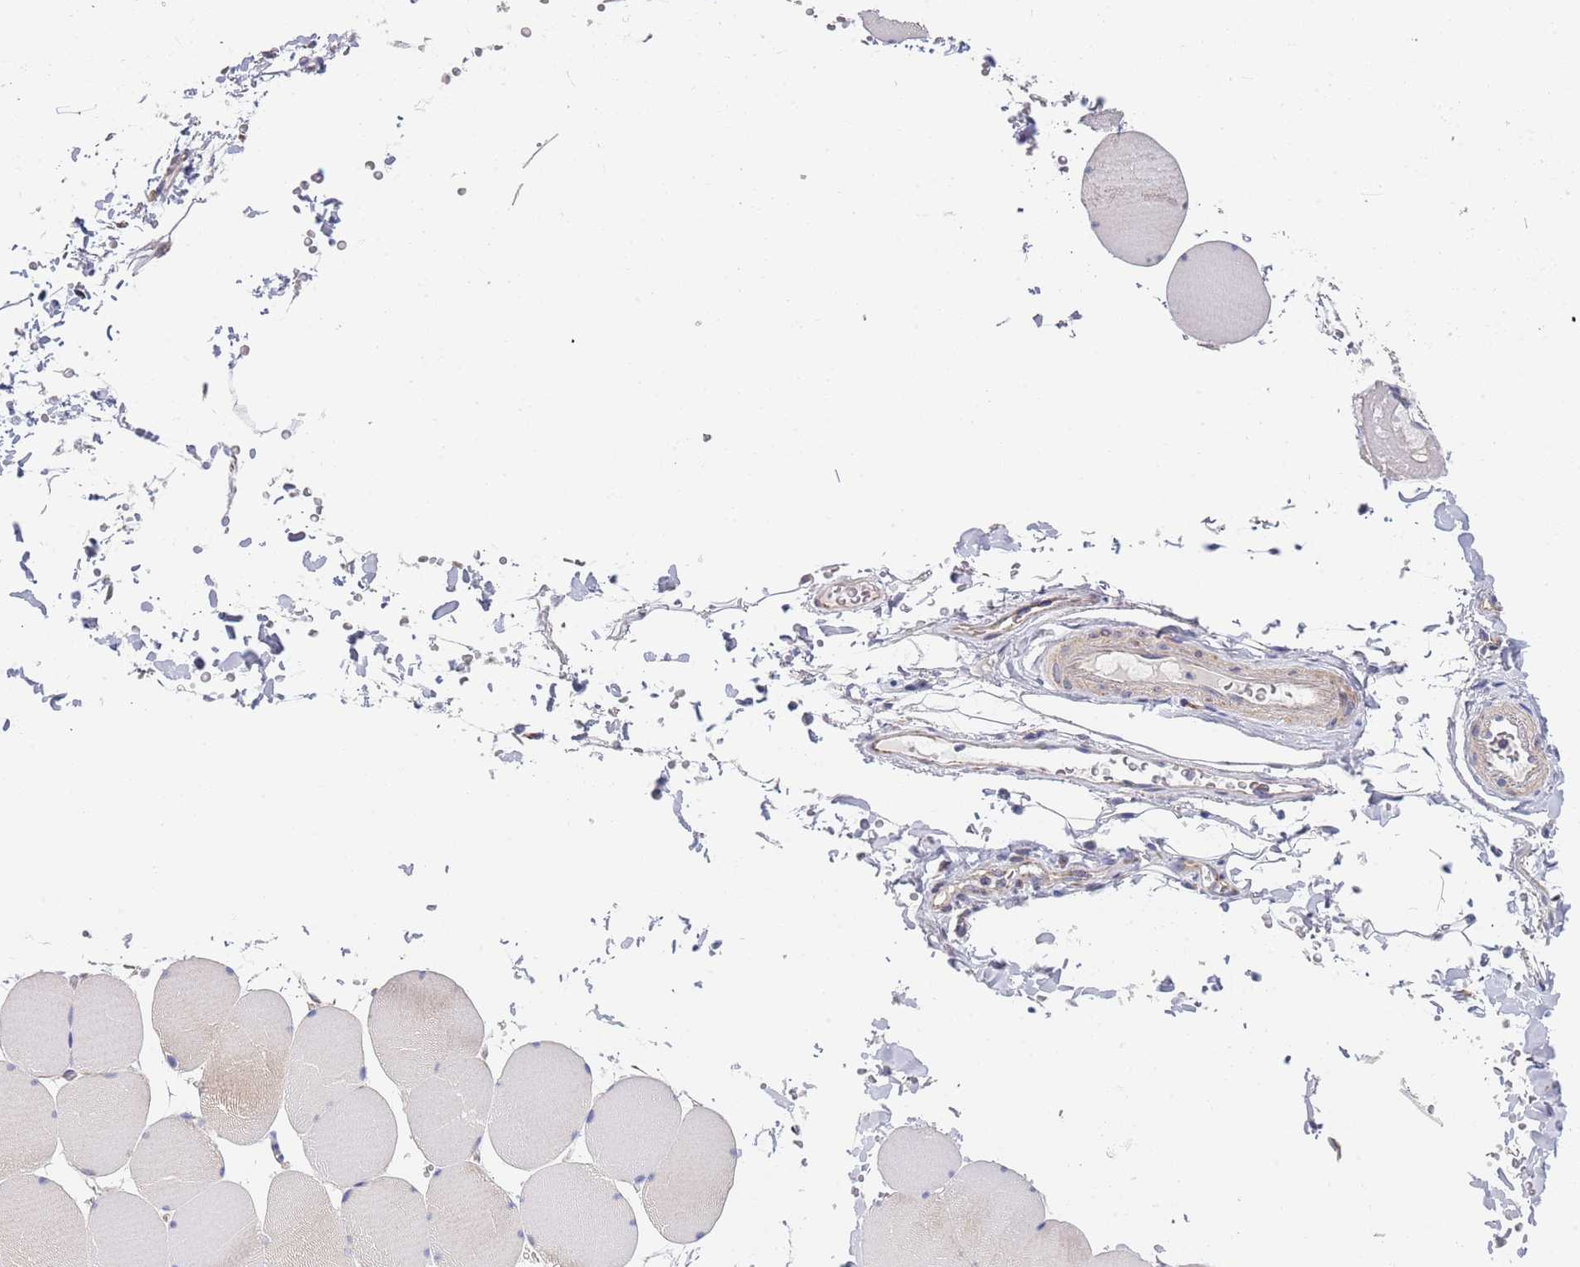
{"staining": {"intensity": "weak", "quantity": "25%-75%", "location": "cytoplasmic/membranous"}, "tissue": "skeletal muscle", "cell_type": "Myocytes", "image_type": "normal", "snomed": [{"axis": "morphology", "description": "Normal tissue, NOS"}, {"axis": "topography", "description": "Skeletal muscle"}, {"axis": "topography", "description": "Head-Neck"}], "caption": "Myocytes show low levels of weak cytoplasmic/membranous positivity in approximately 25%-75% of cells in benign human skeletal muscle.", "gene": "PWWP3A", "patient": {"sex": "male", "age": 66}}